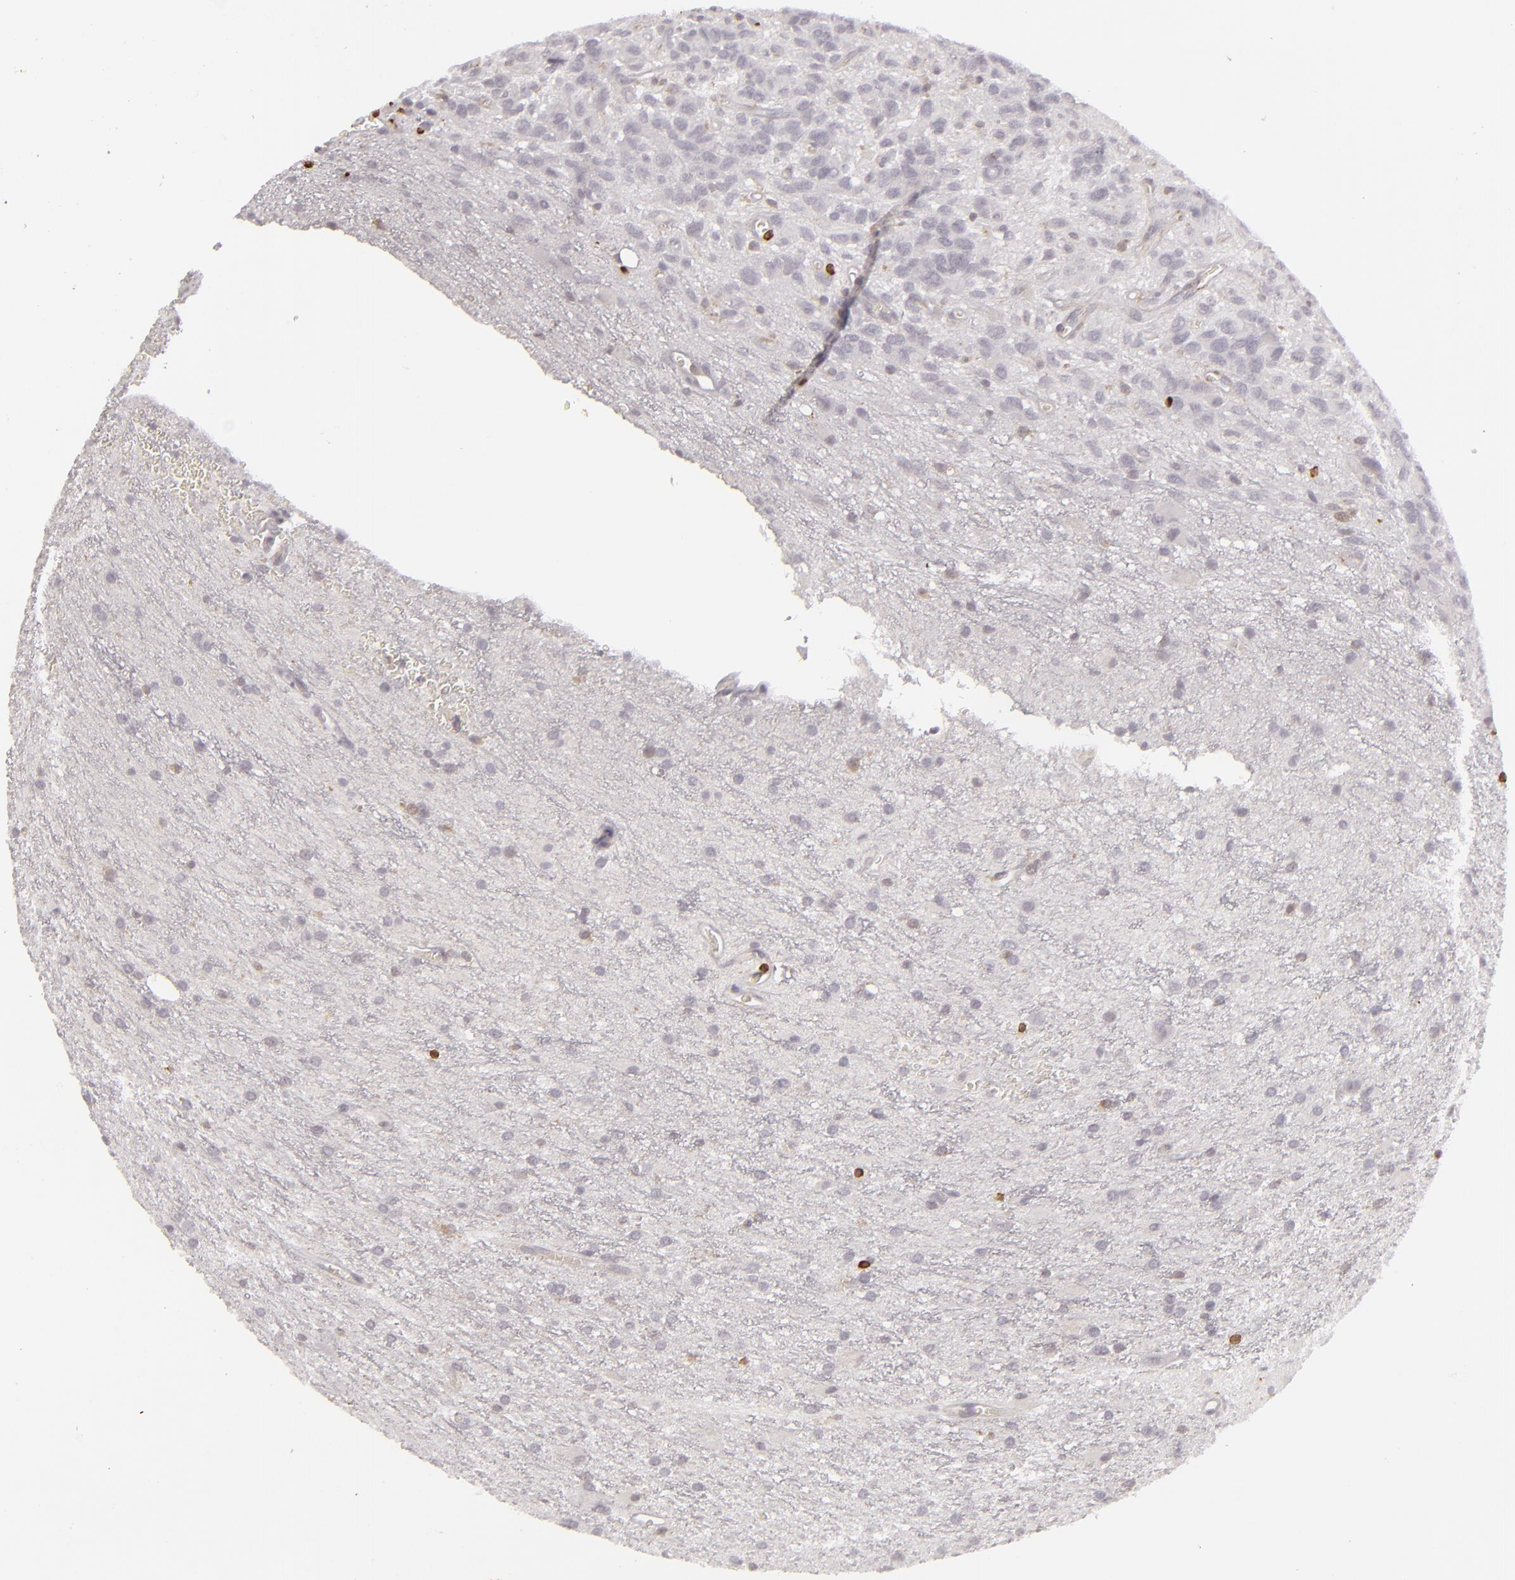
{"staining": {"intensity": "moderate", "quantity": "<25%", "location": "cytoplasmic/membranous"}, "tissue": "glioma", "cell_type": "Tumor cells", "image_type": "cancer", "snomed": [{"axis": "morphology", "description": "Glioma, malignant, Low grade"}, {"axis": "topography", "description": "Brain"}], "caption": "Low-grade glioma (malignant) stained with a brown dye displays moderate cytoplasmic/membranous positive staining in about <25% of tumor cells.", "gene": "APOBEC3G", "patient": {"sex": "female", "age": 15}}